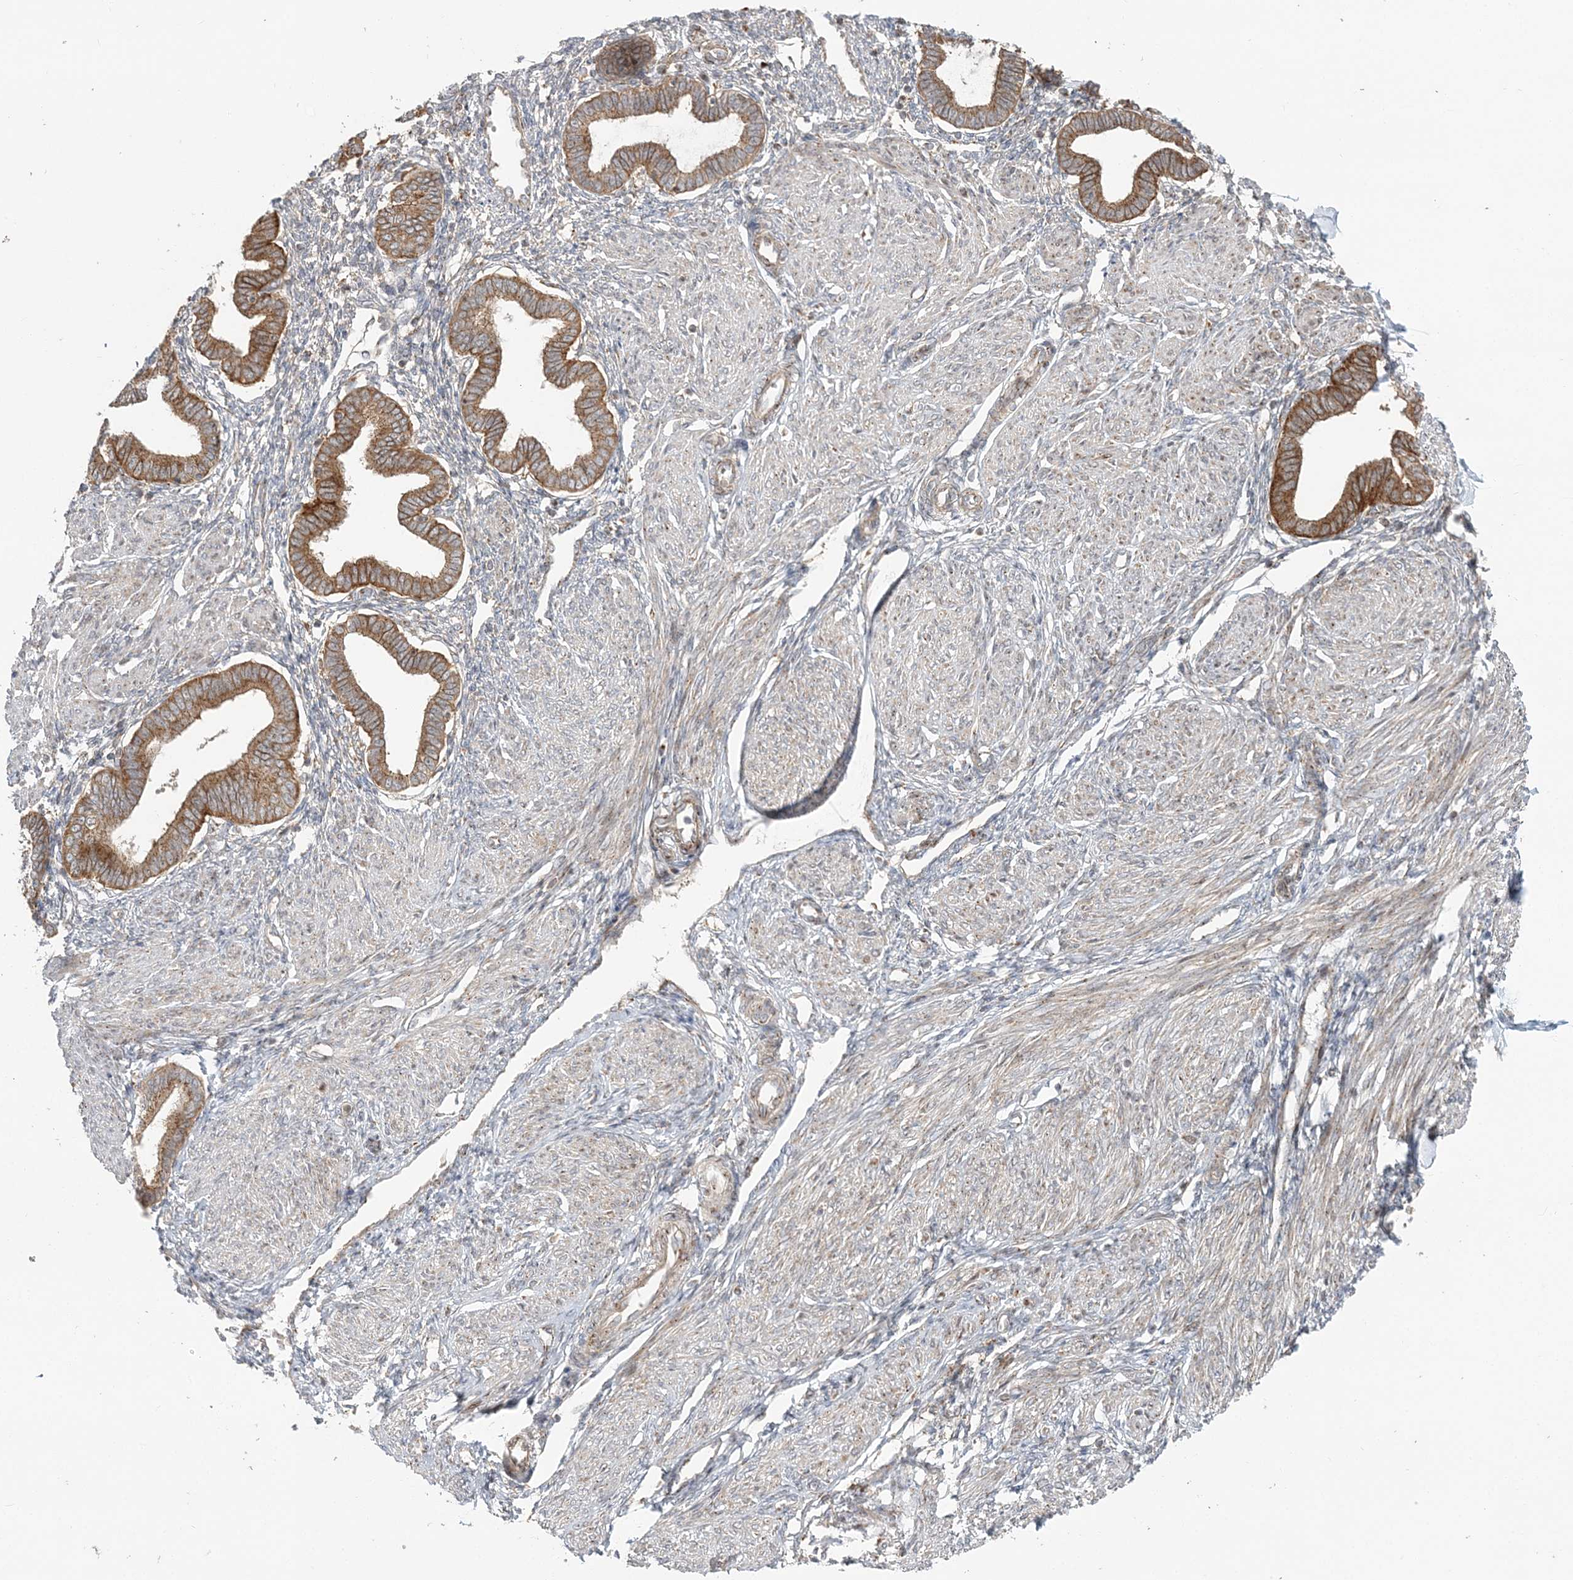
{"staining": {"intensity": "weak", "quantity": ">75%", "location": "cytoplasmic/membranous"}, "tissue": "endometrium", "cell_type": "Cells in endometrial stroma", "image_type": "normal", "snomed": [{"axis": "morphology", "description": "Normal tissue, NOS"}, {"axis": "topography", "description": "Endometrium"}], "caption": "Protein staining displays weak cytoplasmic/membranous expression in approximately >75% of cells in endometrial stroma in unremarkable endometrium.", "gene": "ABCC3", "patient": {"sex": "female", "age": 53}}